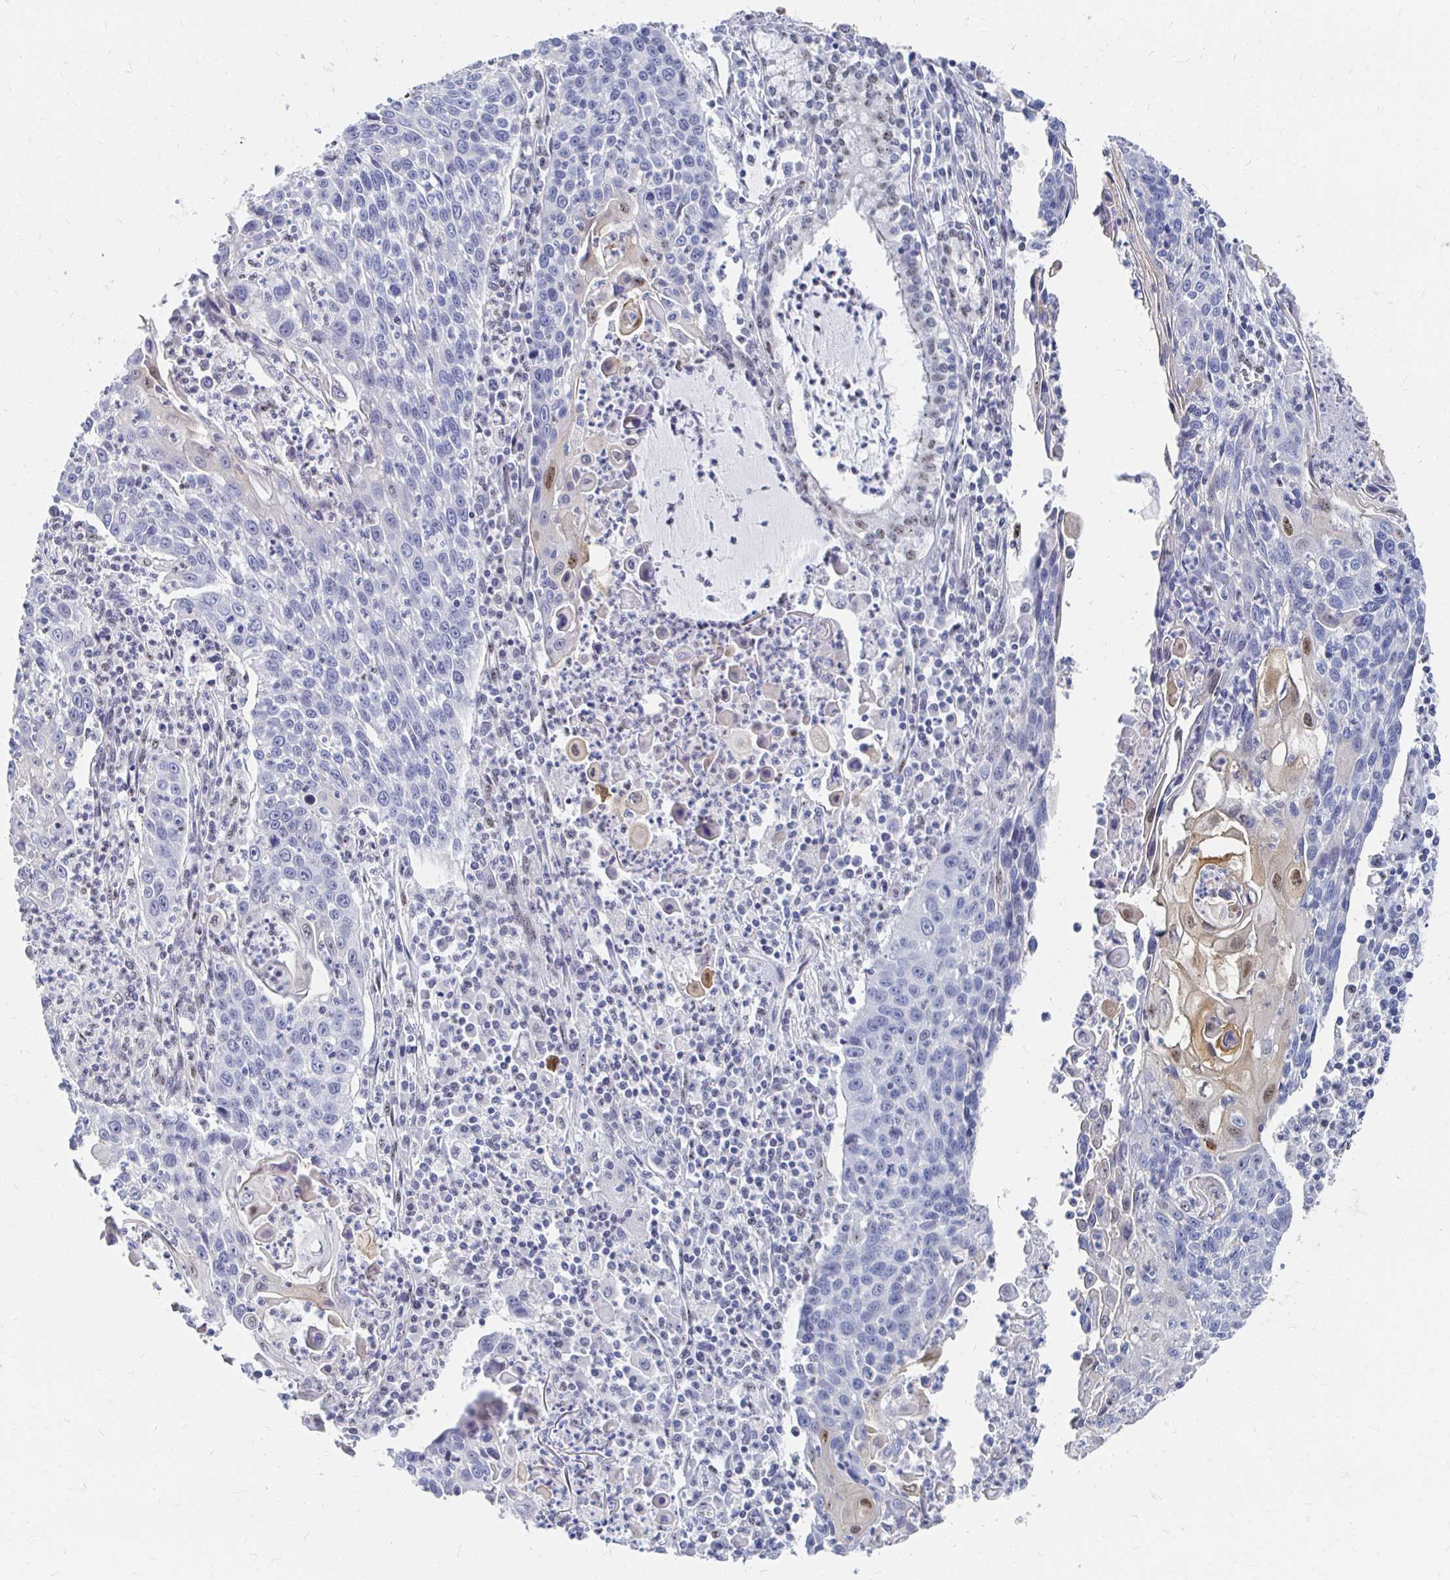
{"staining": {"intensity": "negative", "quantity": "none", "location": "none"}, "tissue": "lung cancer", "cell_type": "Tumor cells", "image_type": "cancer", "snomed": [{"axis": "morphology", "description": "Squamous cell carcinoma, NOS"}, {"axis": "morphology", "description": "Squamous cell carcinoma, metastatic, NOS"}, {"axis": "topography", "description": "Lung"}, {"axis": "topography", "description": "Pleura, NOS"}], "caption": "The immunohistochemistry image has no significant expression in tumor cells of lung cancer tissue.", "gene": "CLIC3", "patient": {"sex": "male", "age": 72}}